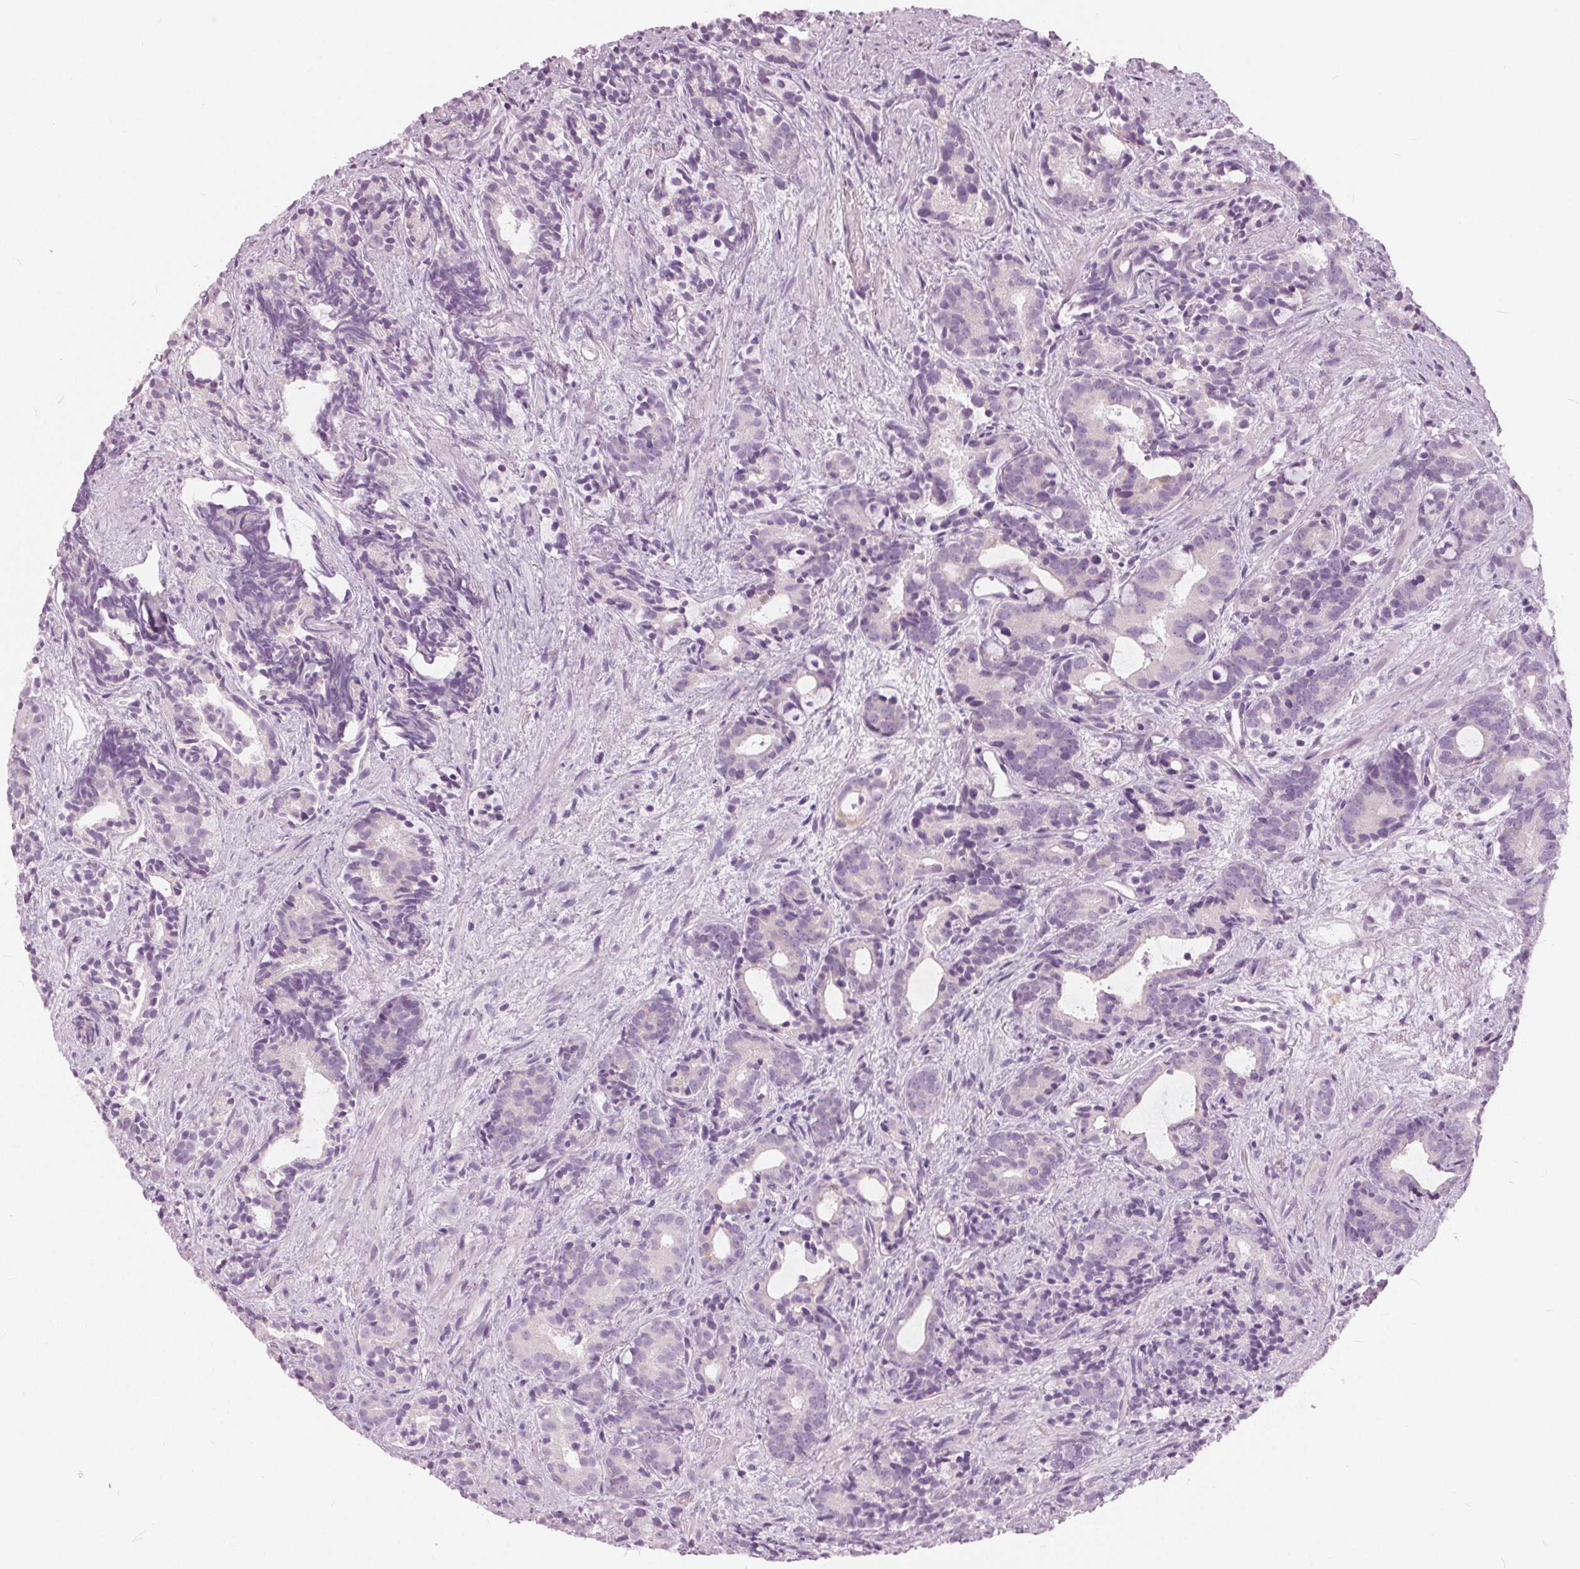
{"staining": {"intensity": "negative", "quantity": "none", "location": "none"}, "tissue": "prostate cancer", "cell_type": "Tumor cells", "image_type": "cancer", "snomed": [{"axis": "morphology", "description": "Adenocarcinoma, High grade"}, {"axis": "topography", "description": "Prostate"}], "caption": "Prostate cancer (high-grade adenocarcinoma) was stained to show a protein in brown. There is no significant staining in tumor cells. (Stains: DAB (3,3'-diaminobenzidine) immunohistochemistry (IHC) with hematoxylin counter stain, Microscopy: brightfield microscopy at high magnification).", "gene": "LHFPL7", "patient": {"sex": "male", "age": 84}}